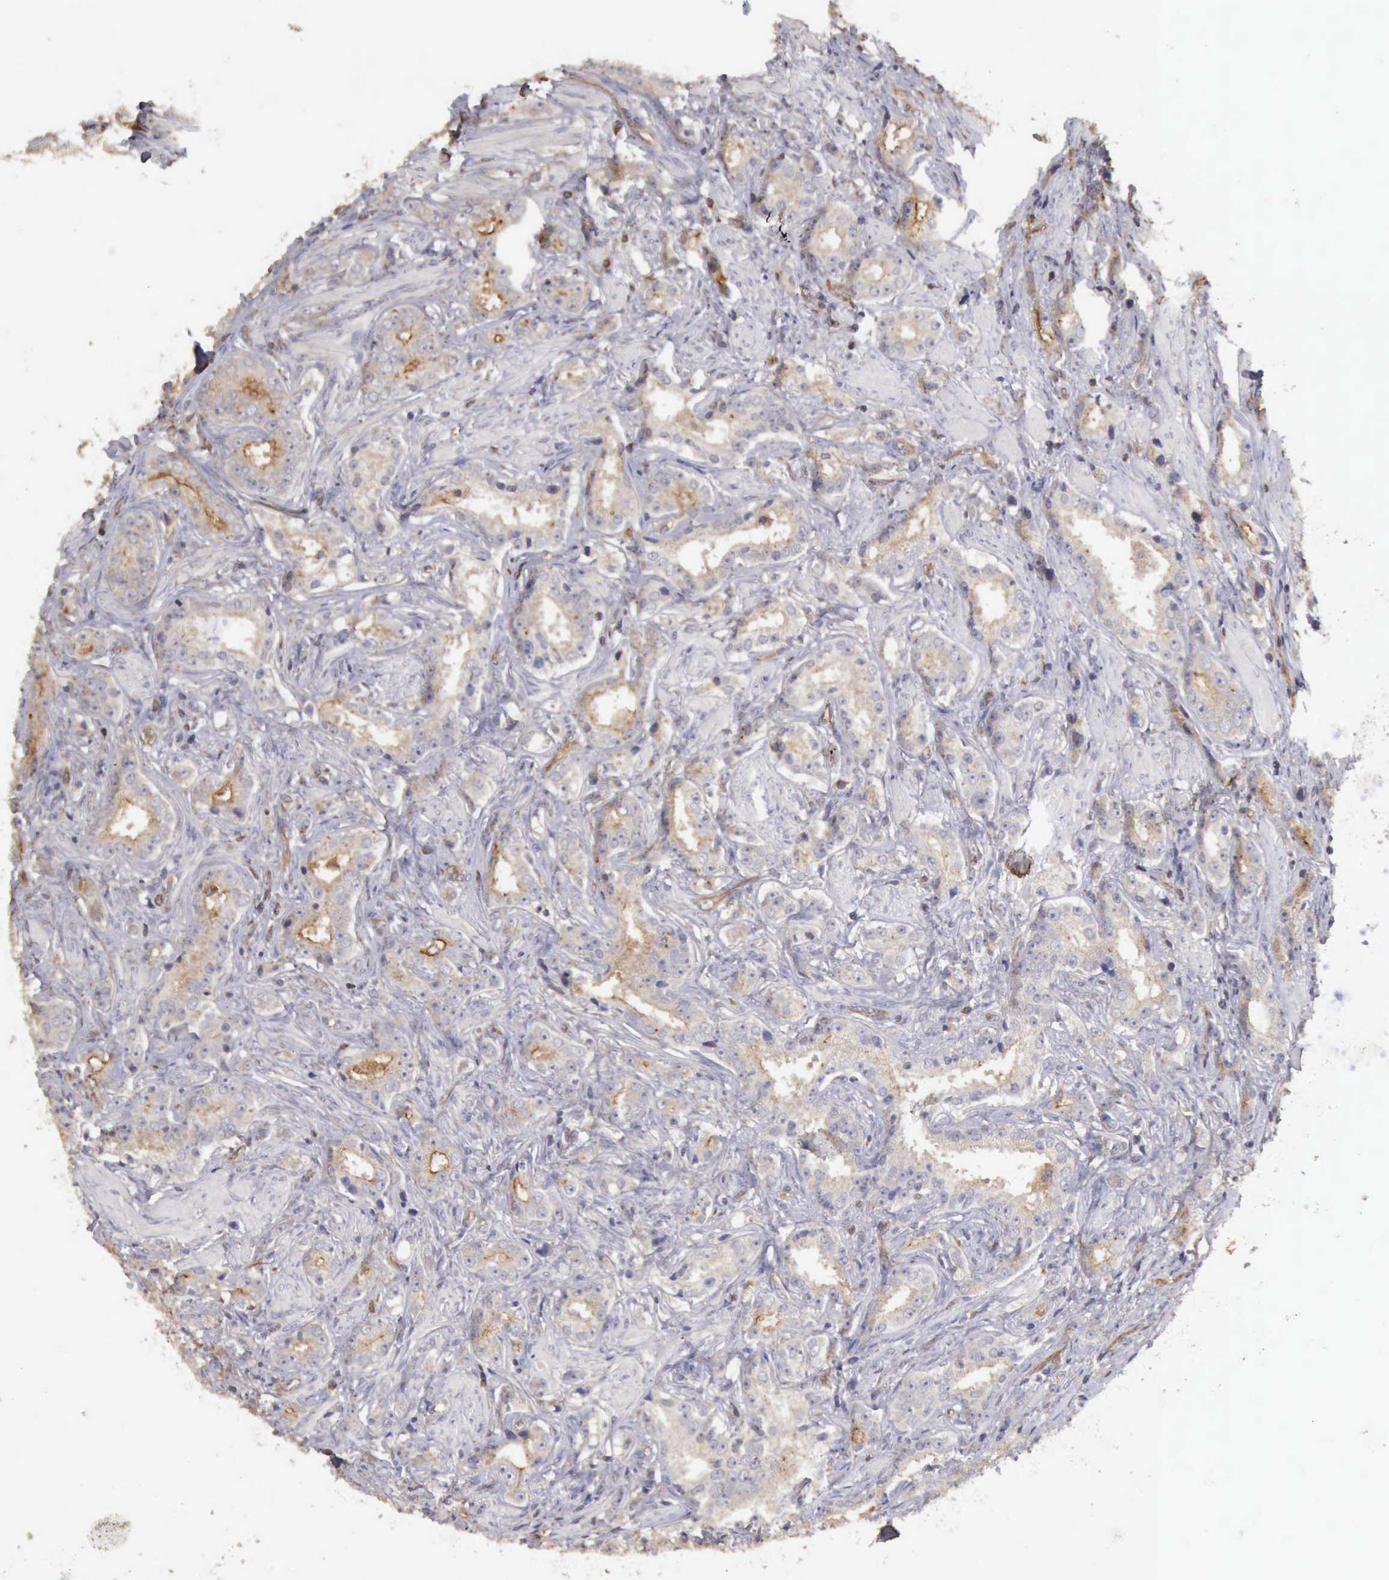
{"staining": {"intensity": "negative", "quantity": "none", "location": "none"}, "tissue": "prostate cancer", "cell_type": "Tumor cells", "image_type": "cancer", "snomed": [{"axis": "morphology", "description": "Adenocarcinoma, Medium grade"}, {"axis": "topography", "description": "Prostate"}], "caption": "Adenocarcinoma (medium-grade) (prostate) was stained to show a protein in brown. There is no significant expression in tumor cells. The staining is performed using DAB brown chromogen with nuclei counter-stained in using hematoxylin.", "gene": "BMX", "patient": {"sex": "male", "age": 53}}